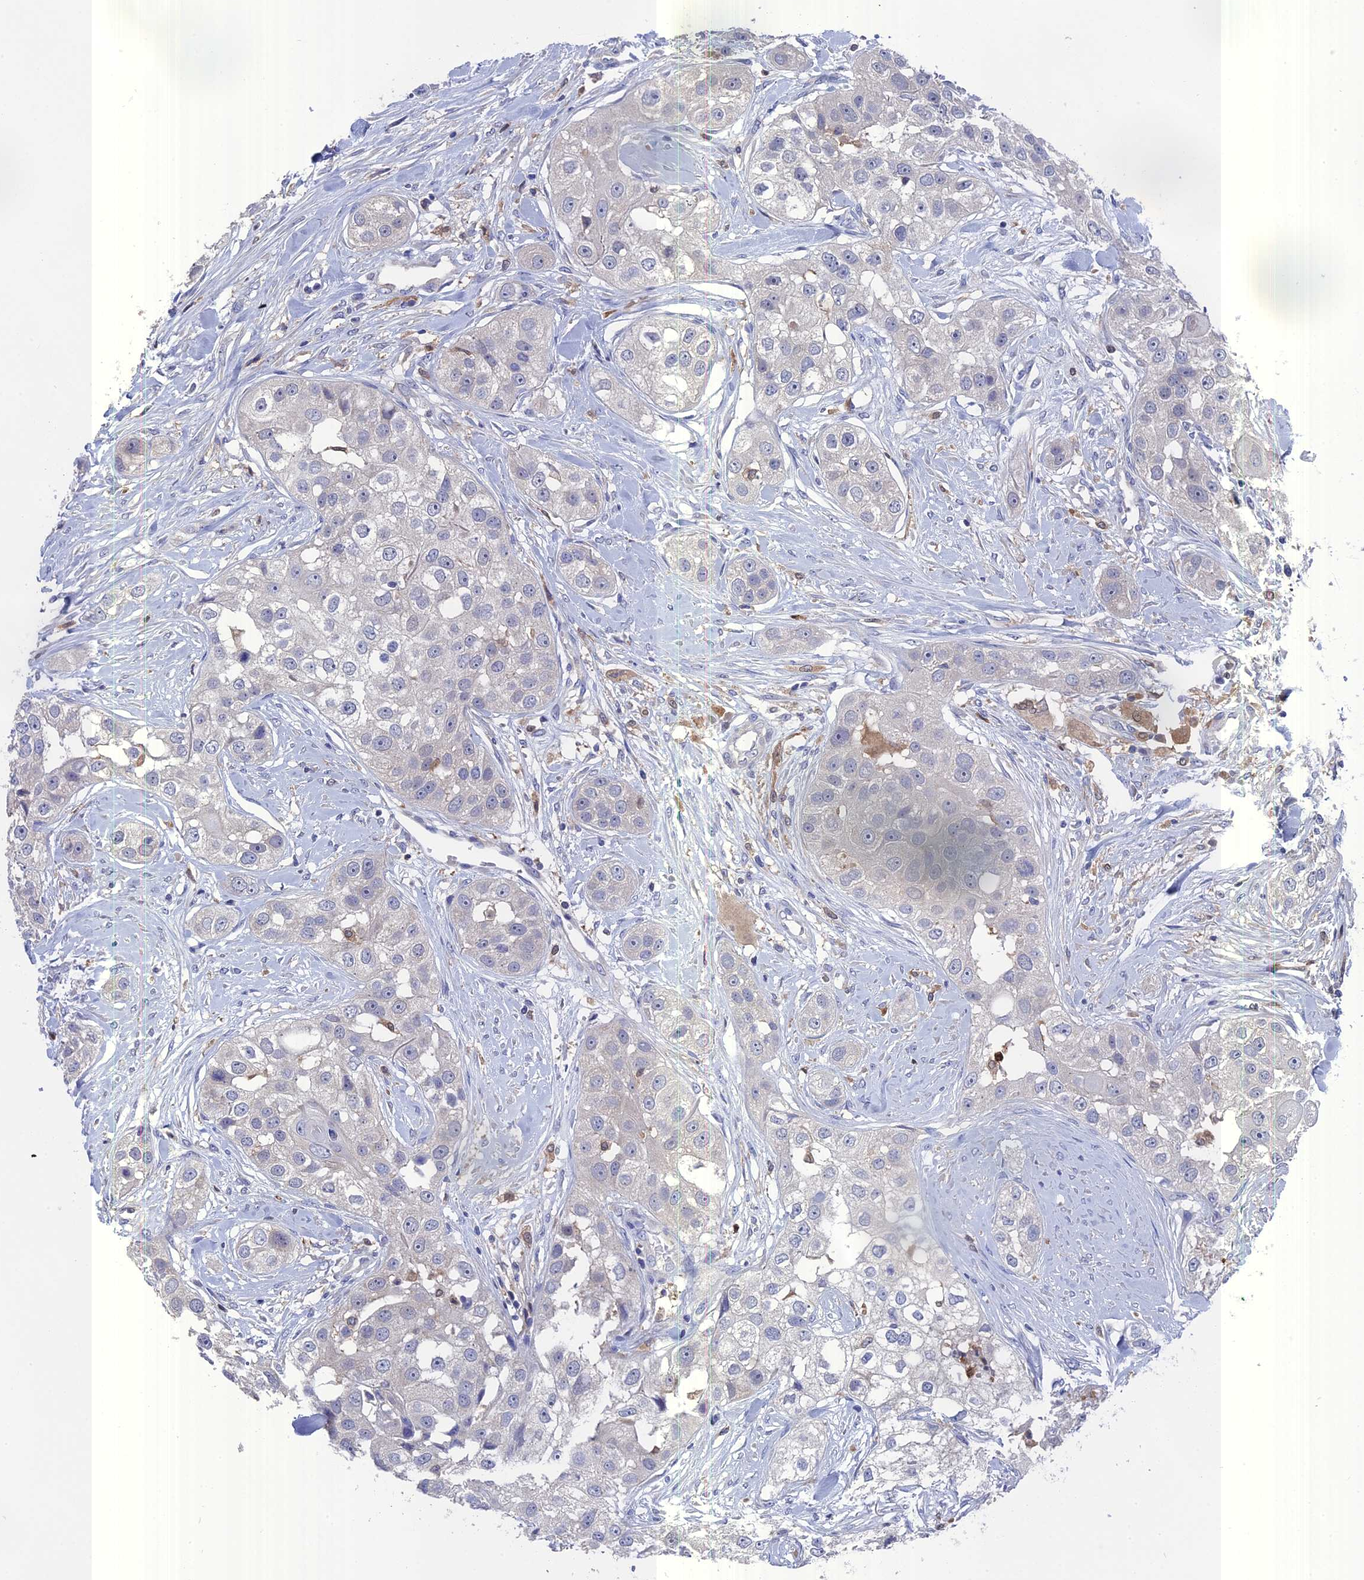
{"staining": {"intensity": "negative", "quantity": "none", "location": "none"}, "tissue": "head and neck cancer", "cell_type": "Tumor cells", "image_type": "cancer", "snomed": [{"axis": "morphology", "description": "Normal tissue, NOS"}, {"axis": "morphology", "description": "Squamous cell carcinoma, NOS"}, {"axis": "topography", "description": "Skeletal muscle"}, {"axis": "topography", "description": "Head-Neck"}], "caption": "Tumor cells are negative for brown protein staining in head and neck cancer (squamous cell carcinoma).", "gene": "NCF4", "patient": {"sex": "male", "age": 51}}